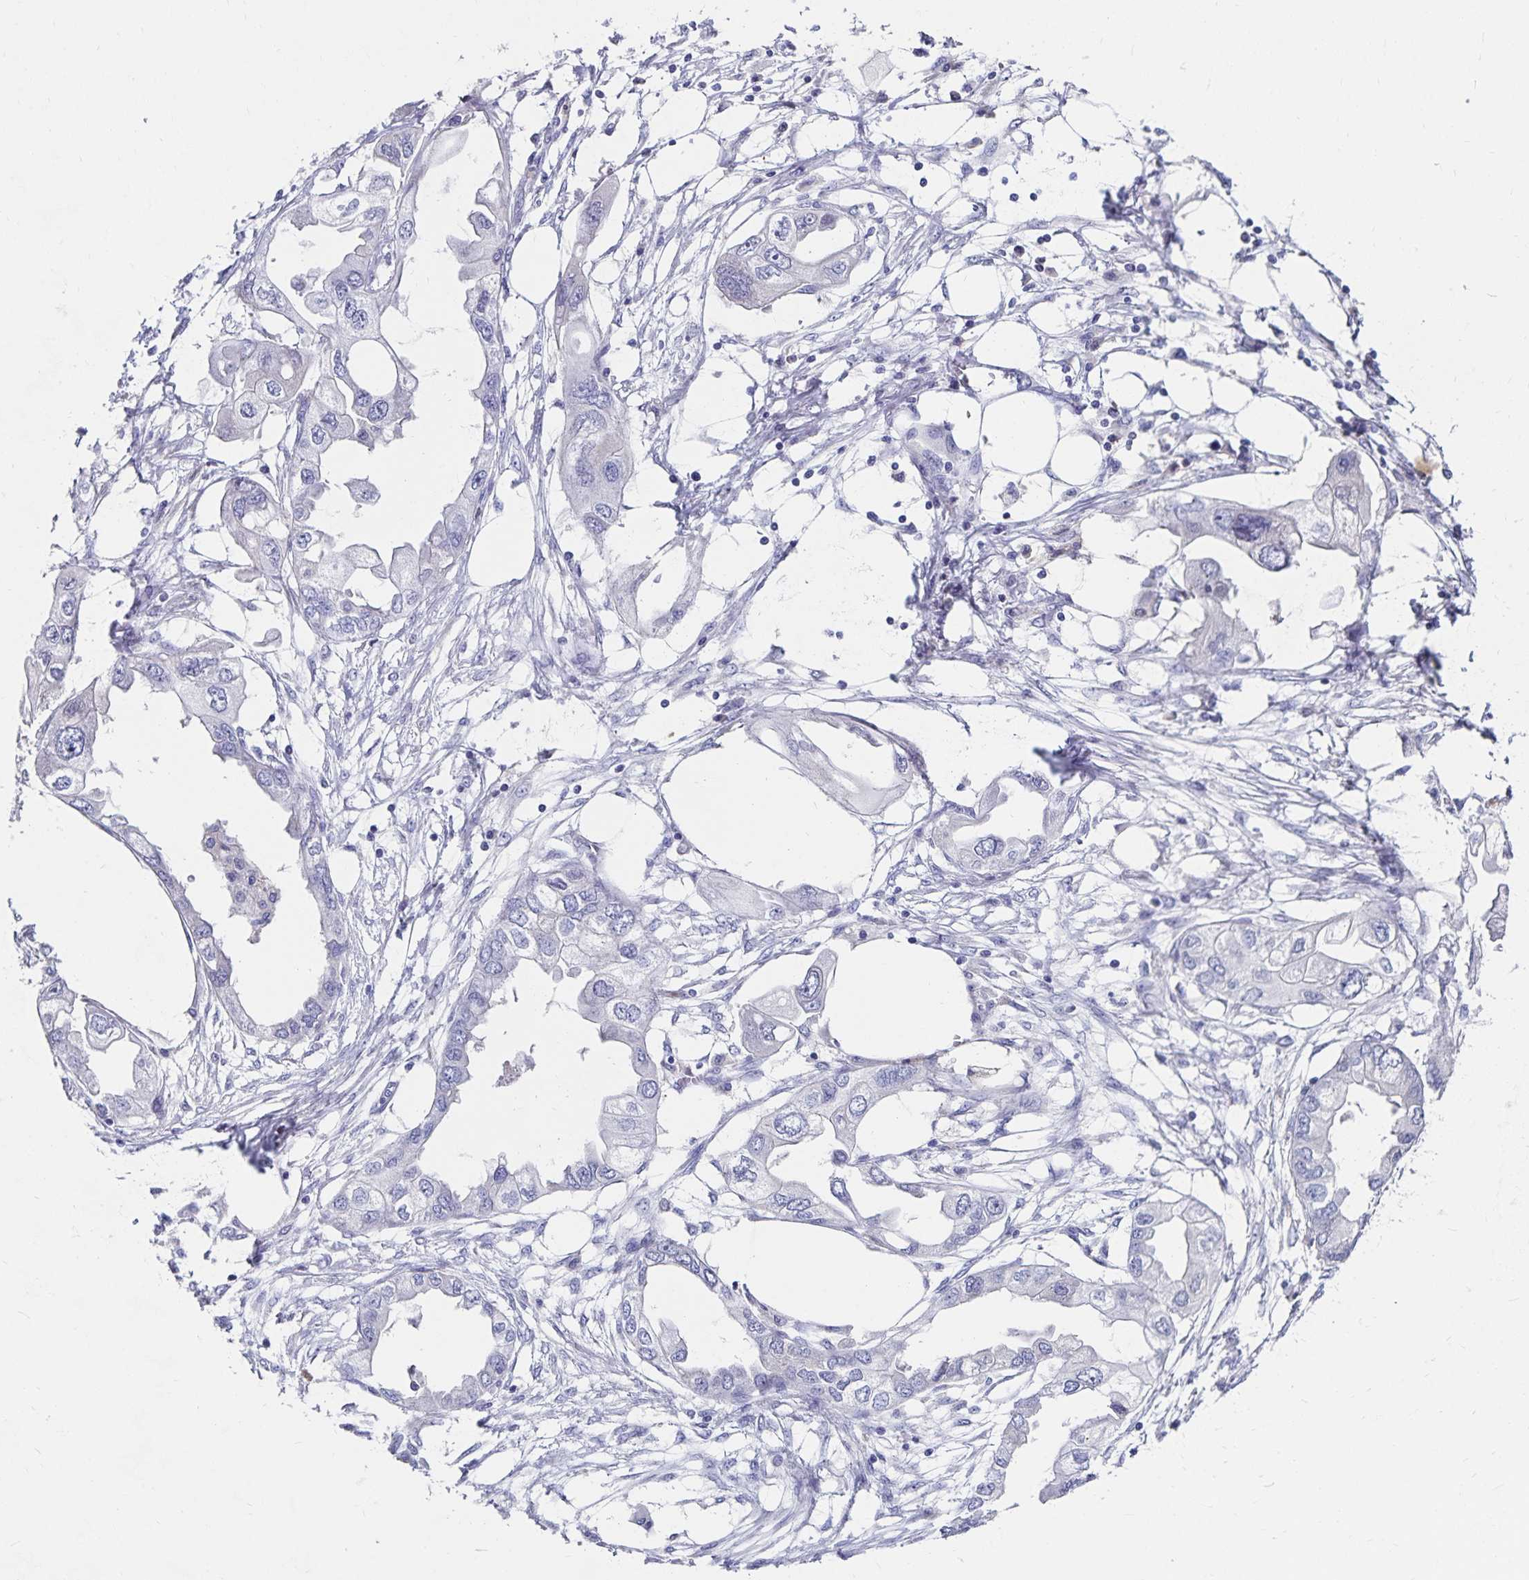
{"staining": {"intensity": "negative", "quantity": "none", "location": "none"}, "tissue": "endometrial cancer", "cell_type": "Tumor cells", "image_type": "cancer", "snomed": [{"axis": "morphology", "description": "Adenocarcinoma, NOS"}, {"axis": "morphology", "description": "Adenocarcinoma, metastatic, NOS"}, {"axis": "topography", "description": "Adipose tissue"}, {"axis": "topography", "description": "Endometrium"}], "caption": "Protein analysis of endometrial cancer (adenocarcinoma) displays no significant staining in tumor cells.", "gene": "PAX5", "patient": {"sex": "female", "age": 67}}